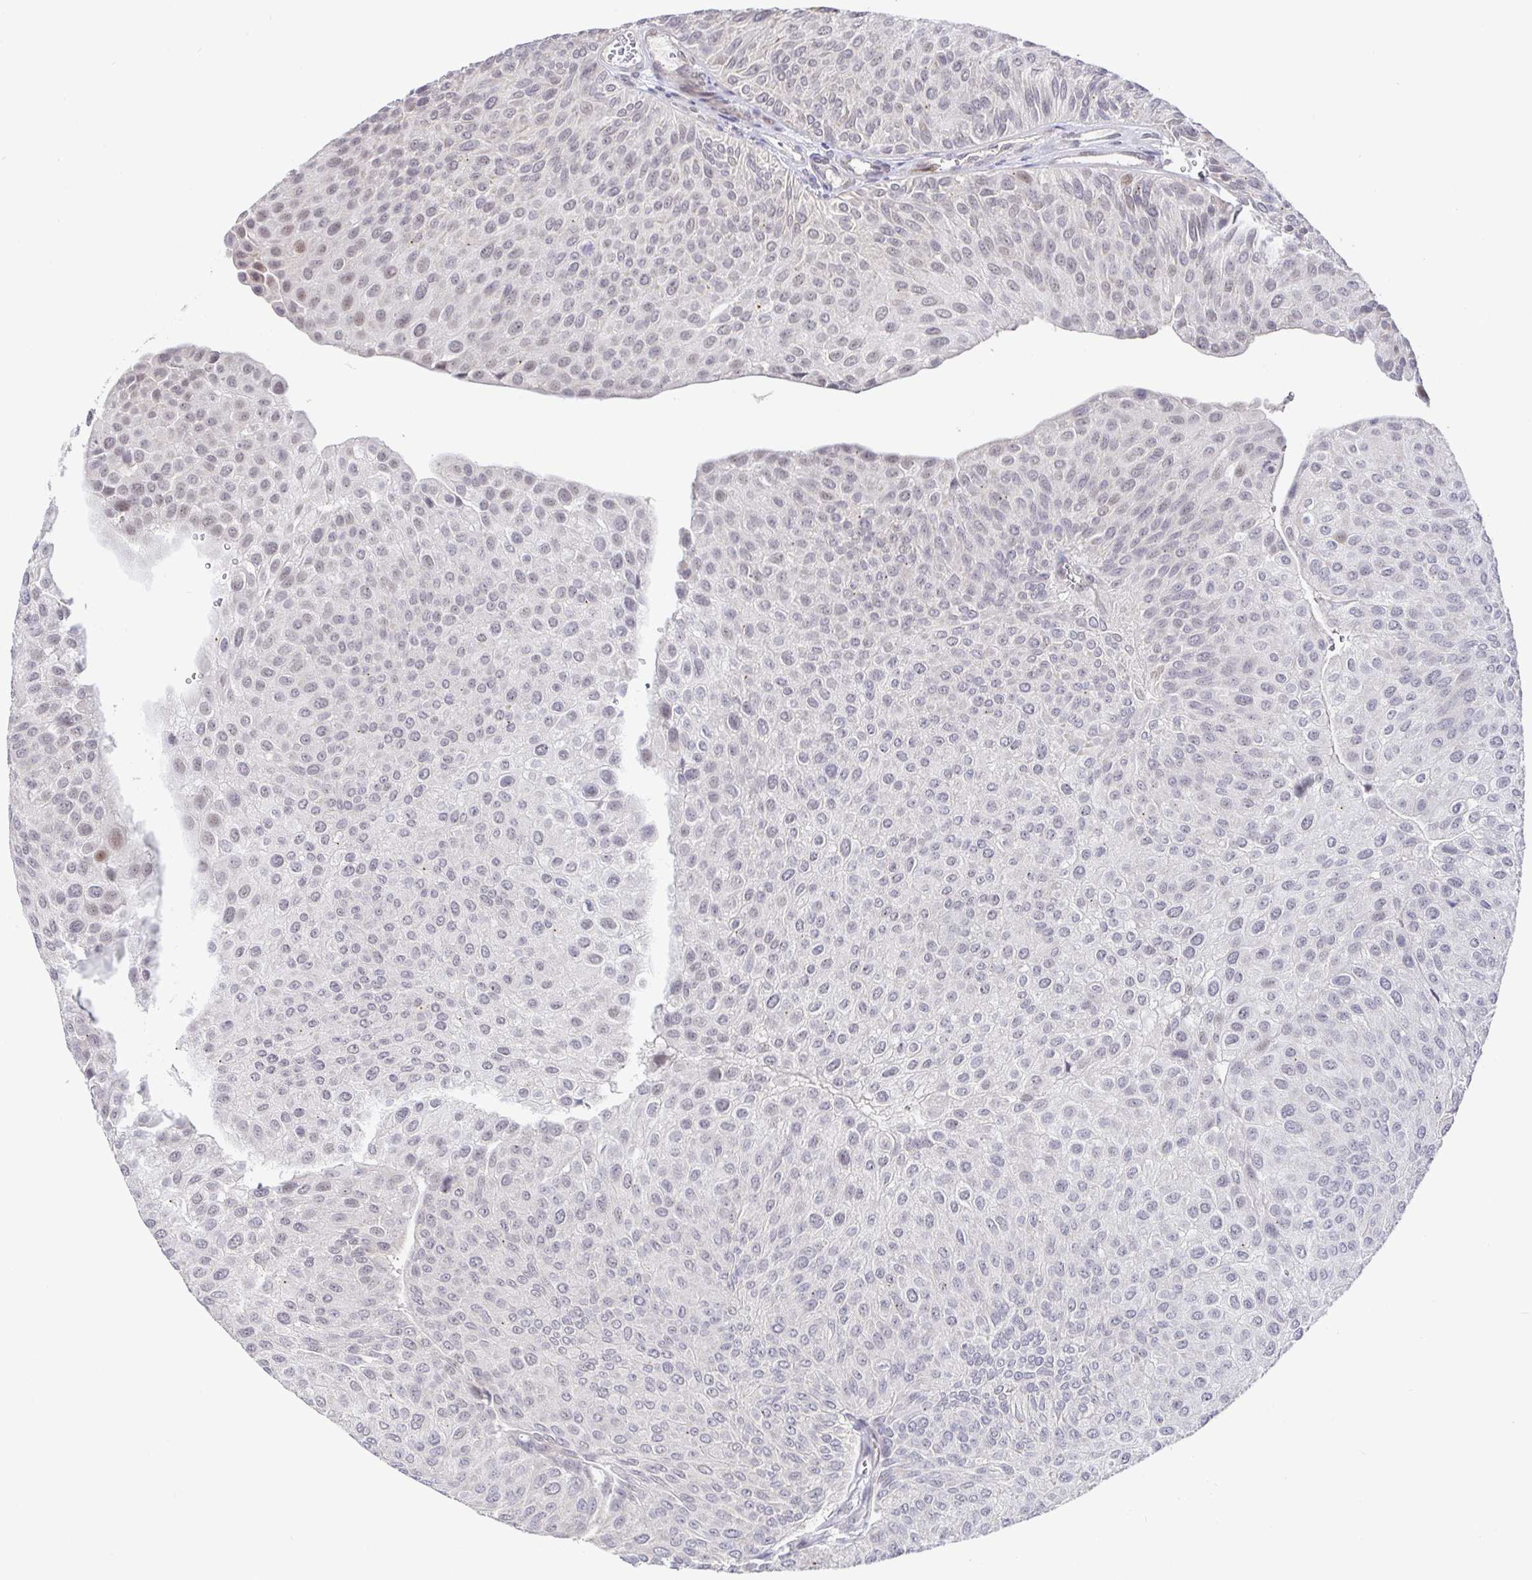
{"staining": {"intensity": "negative", "quantity": "none", "location": "none"}, "tissue": "urothelial cancer", "cell_type": "Tumor cells", "image_type": "cancer", "snomed": [{"axis": "morphology", "description": "Urothelial carcinoma, NOS"}, {"axis": "topography", "description": "Urinary bladder"}], "caption": "Human transitional cell carcinoma stained for a protein using immunohistochemistry demonstrates no positivity in tumor cells.", "gene": "CIT", "patient": {"sex": "male", "age": 67}}